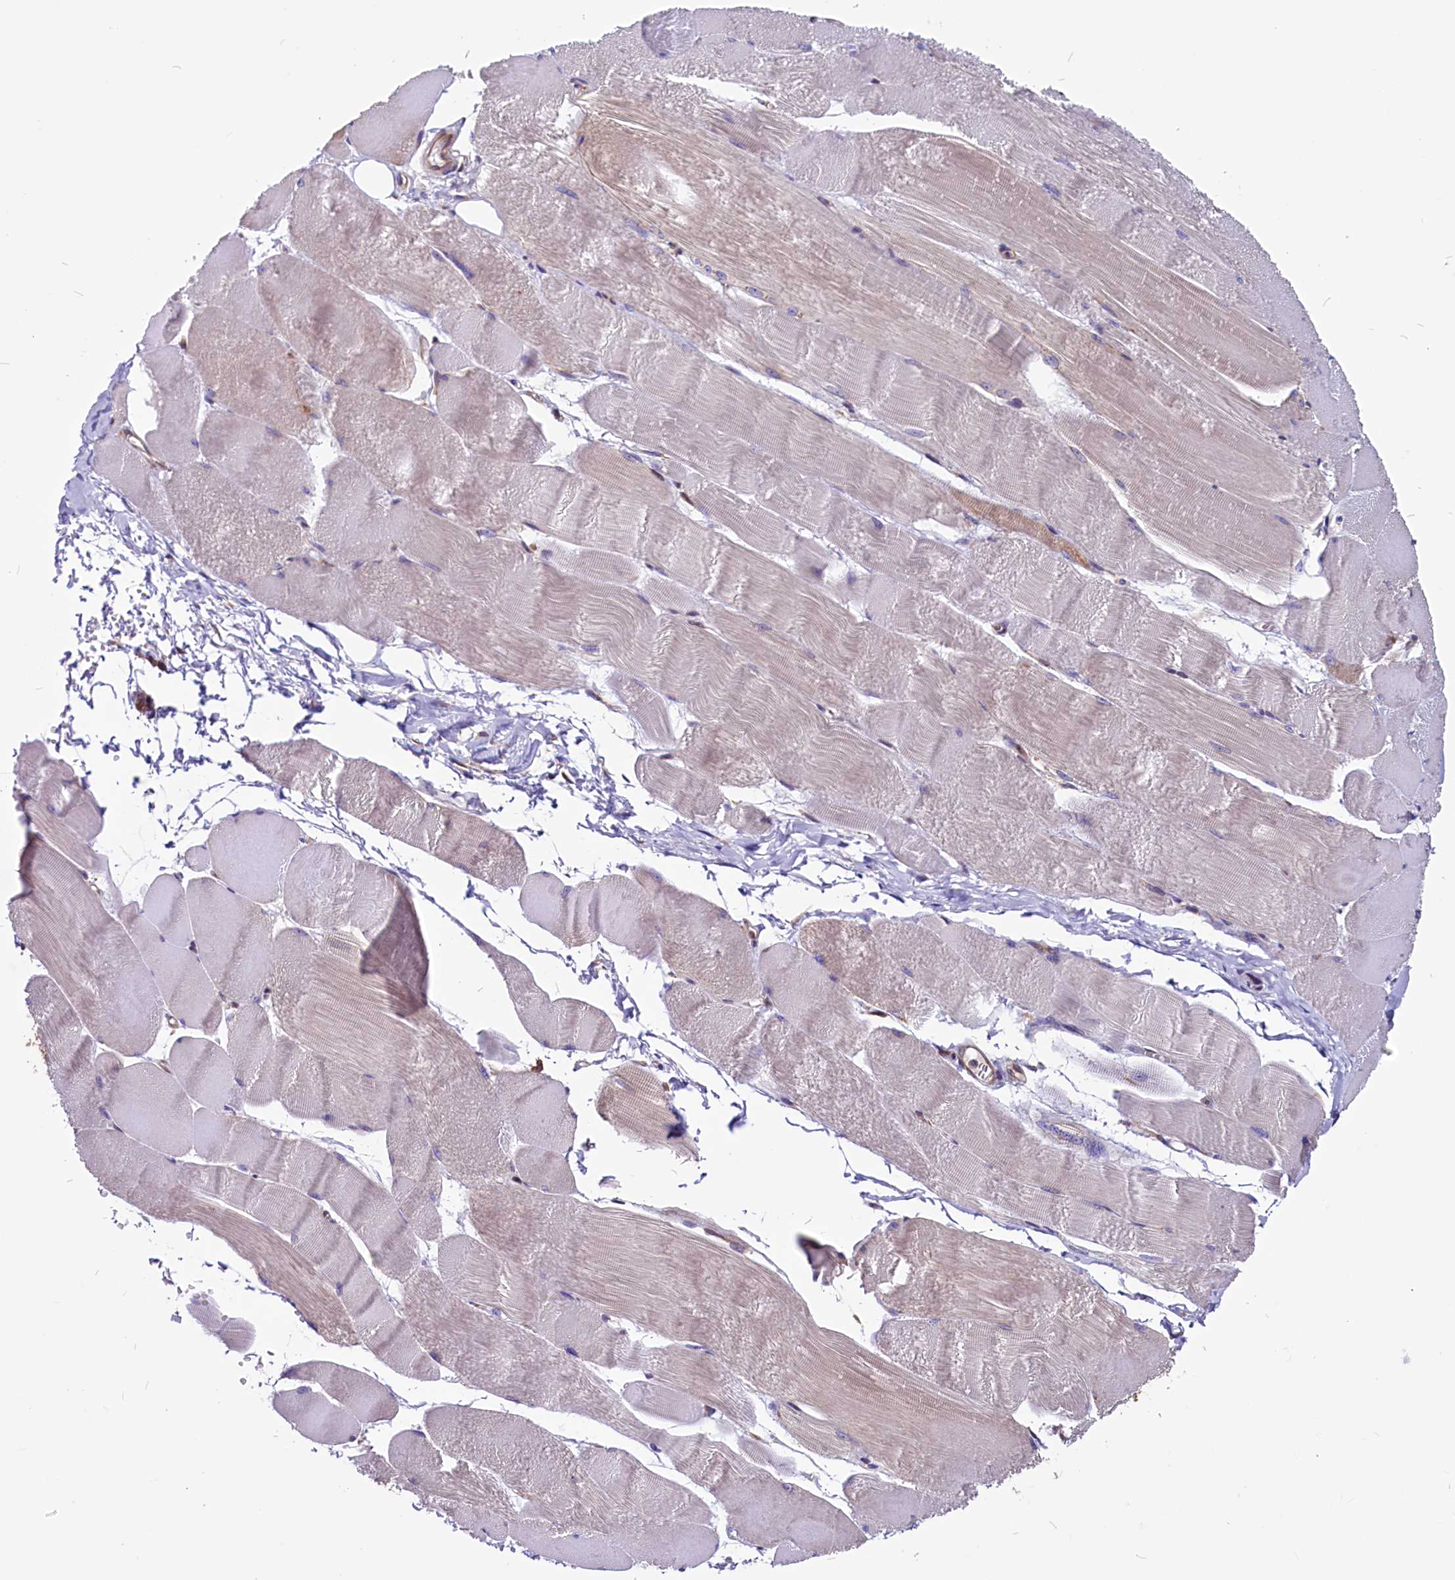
{"staining": {"intensity": "weak", "quantity": "25%-75%", "location": "cytoplasmic/membranous"}, "tissue": "skeletal muscle", "cell_type": "Myocytes", "image_type": "normal", "snomed": [{"axis": "morphology", "description": "Normal tissue, NOS"}, {"axis": "morphology", "description": "Basal cell carcinoma"}, {"axis": "topography", "description": "Skeletal muscle"}], "caption": "A high-resolution histopathology image shows immunohistochemistry (IHC) staining of unremarkable skeletal muscle, which shows weak cytoplasmic/membranous positivity in approximately 25%-75% of myocytes. The staining is performed using DAB (3,3'-diaminobenzidine) brown chromogen to label protein expression. The nuclei are counter-stained blue using hematoxylin.", "gene": "EIF3G", "patient": {"sex": "female", "age": 64}}